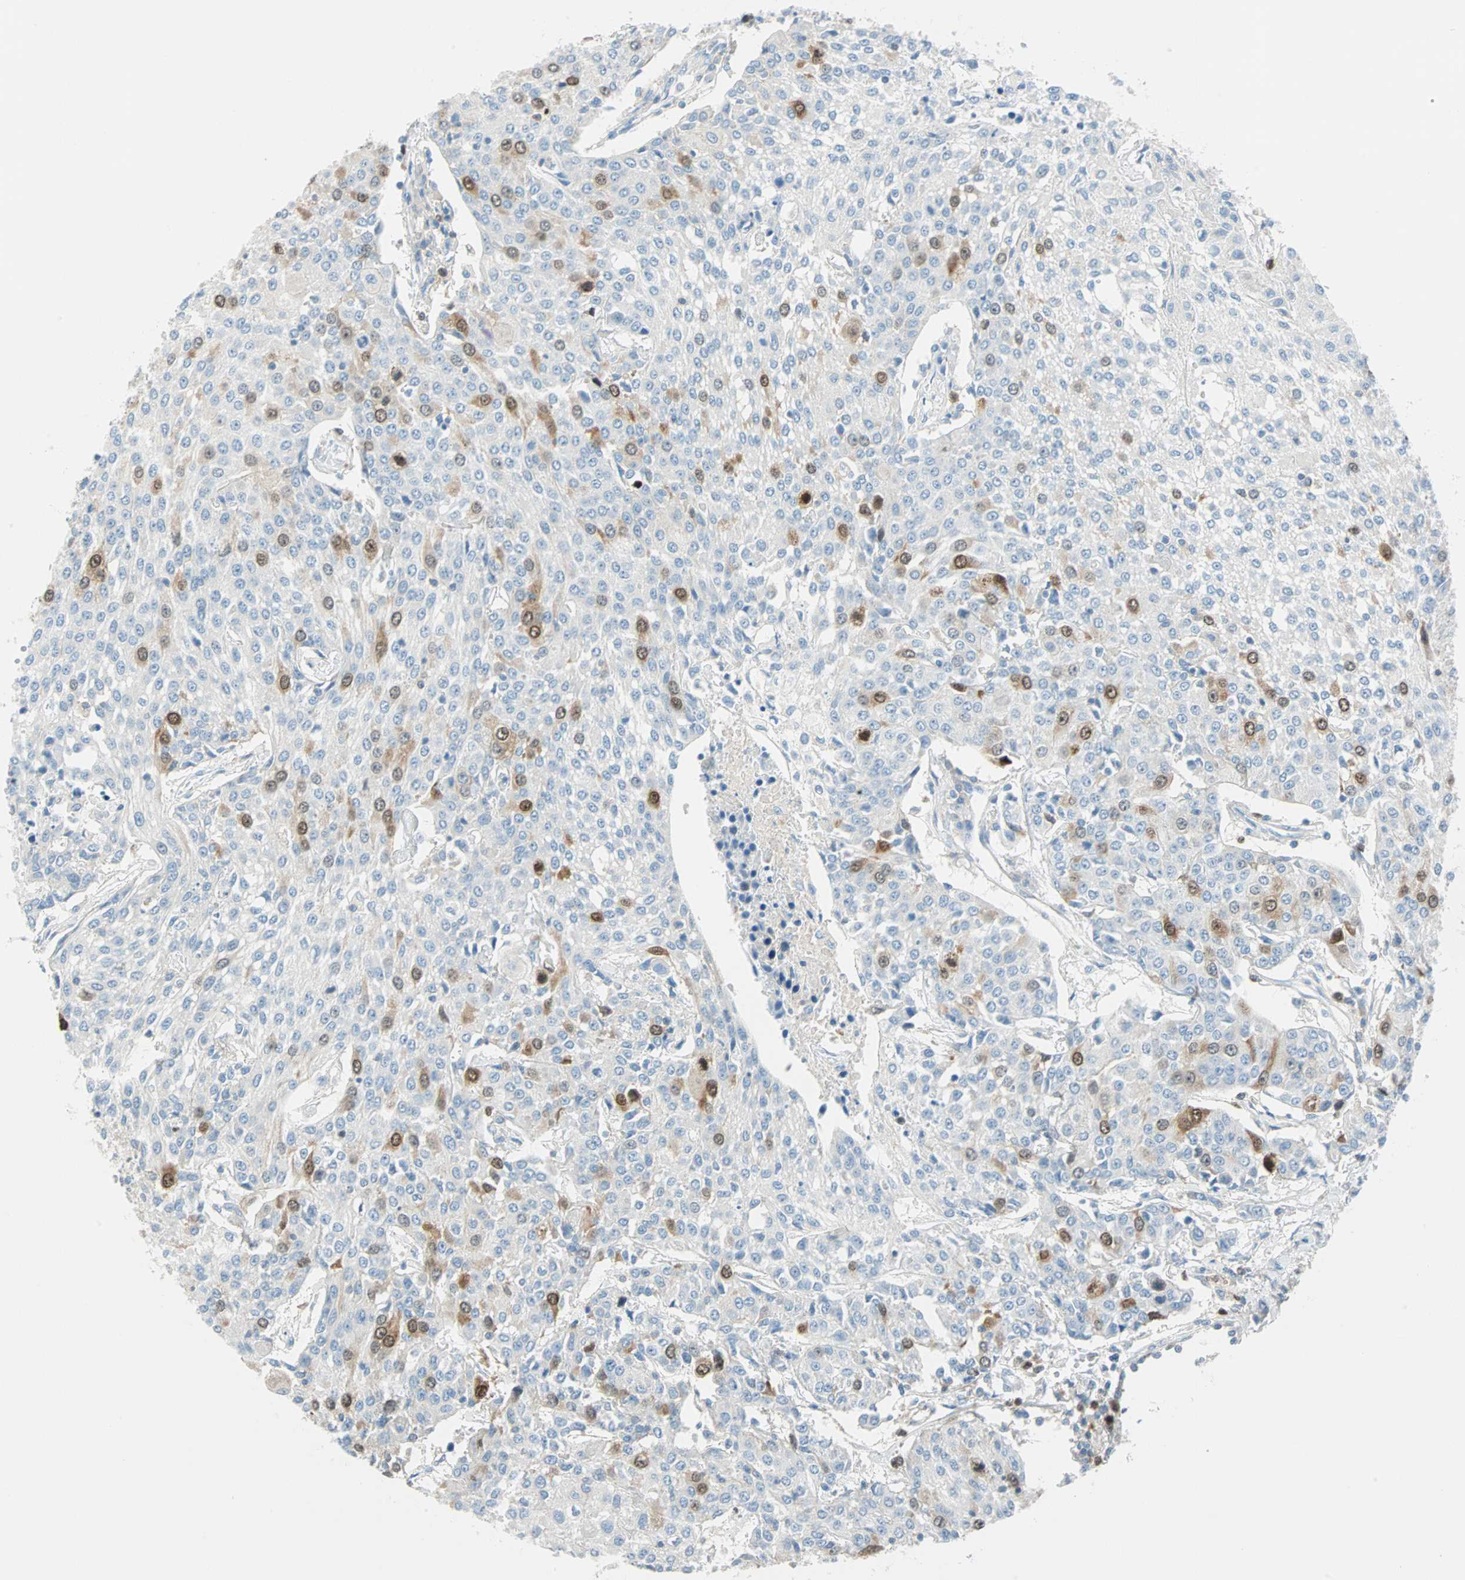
{"staining": {"intensity": "moderate", "quantity": "<25%", "location": "cytoplasmic/membranous,nuclear"}, "tissue": "urothelial cancer", "cell_type": "Tumor cells", "image_type": "cancer", "snomed": [{"axis": "morphology", "description": "Urothelial carcinoma, High grade"}, {"axis": "topography", "description": "Urinary bladder"}], "caption": "Immunohistochemical staining of urothelial cancer demonstrates low levels of moderate cytoplasmic/membranous and nuclear protein positivity in about <25% of tumor cells.", "gene": "PTTG1", "patient": {"sex": "female", "age": 85}}